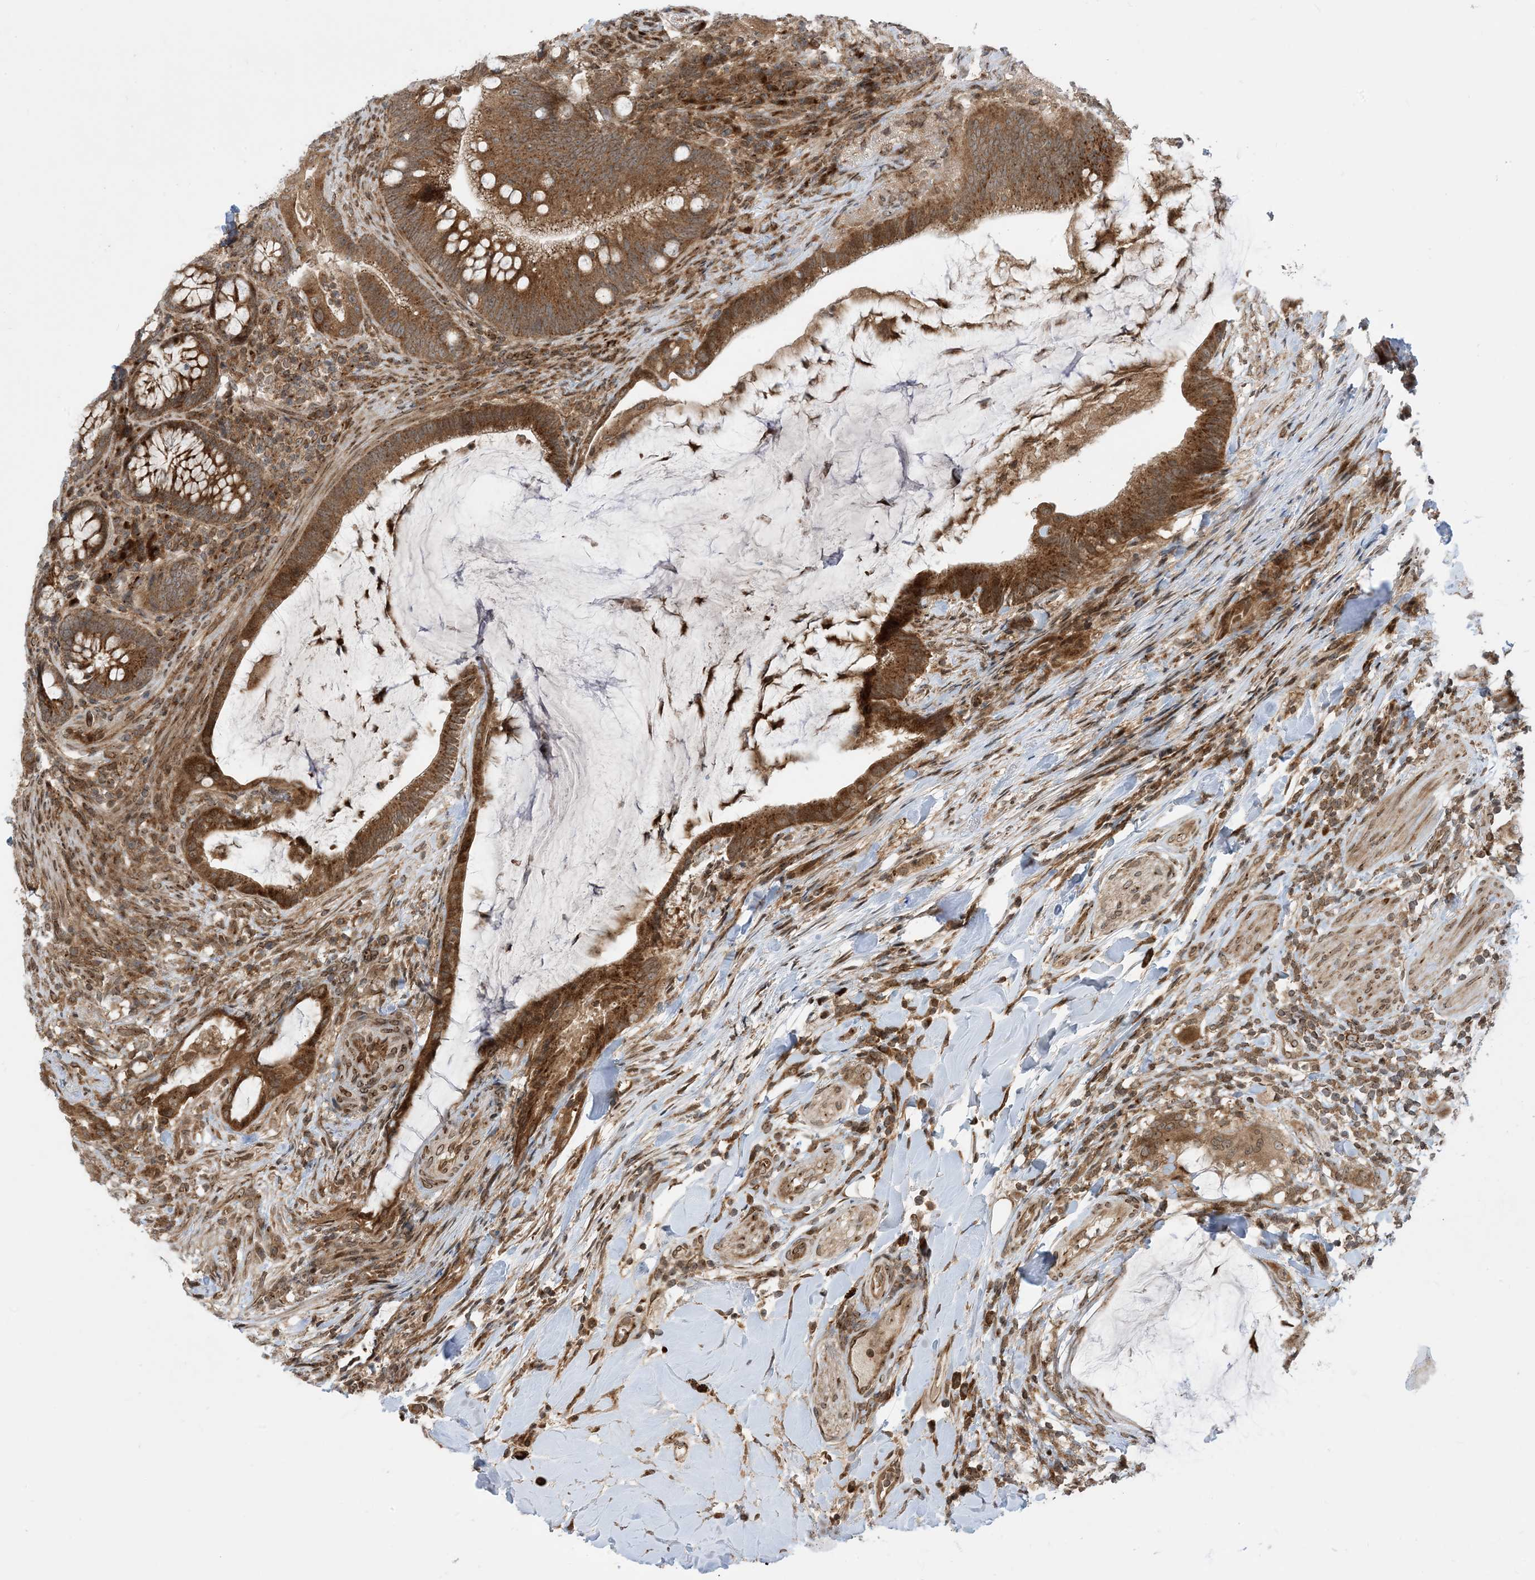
{"staining": {"intensity": "strong", "quantity": ">75%", "location": "cytoplasmic/membranous"}, "tissue": "colorectal cancer", "cell_type": "Tumor cells", "image_type": "cancer", "snomed": [{"axis": "morphology", "description": "Adenocarcinoma, NOS"}, {"axis": "topography", "description": "Colon"}], "caption": "The histopathology image demonstrates immunohistochemical staining of colorectal adenocarcinoma. There is strong cytoplasmic/membranous staining is seen in about >75% of tumor cells.", "gene": "CASP4", "patient": {"sex": "female", "age": 66}}